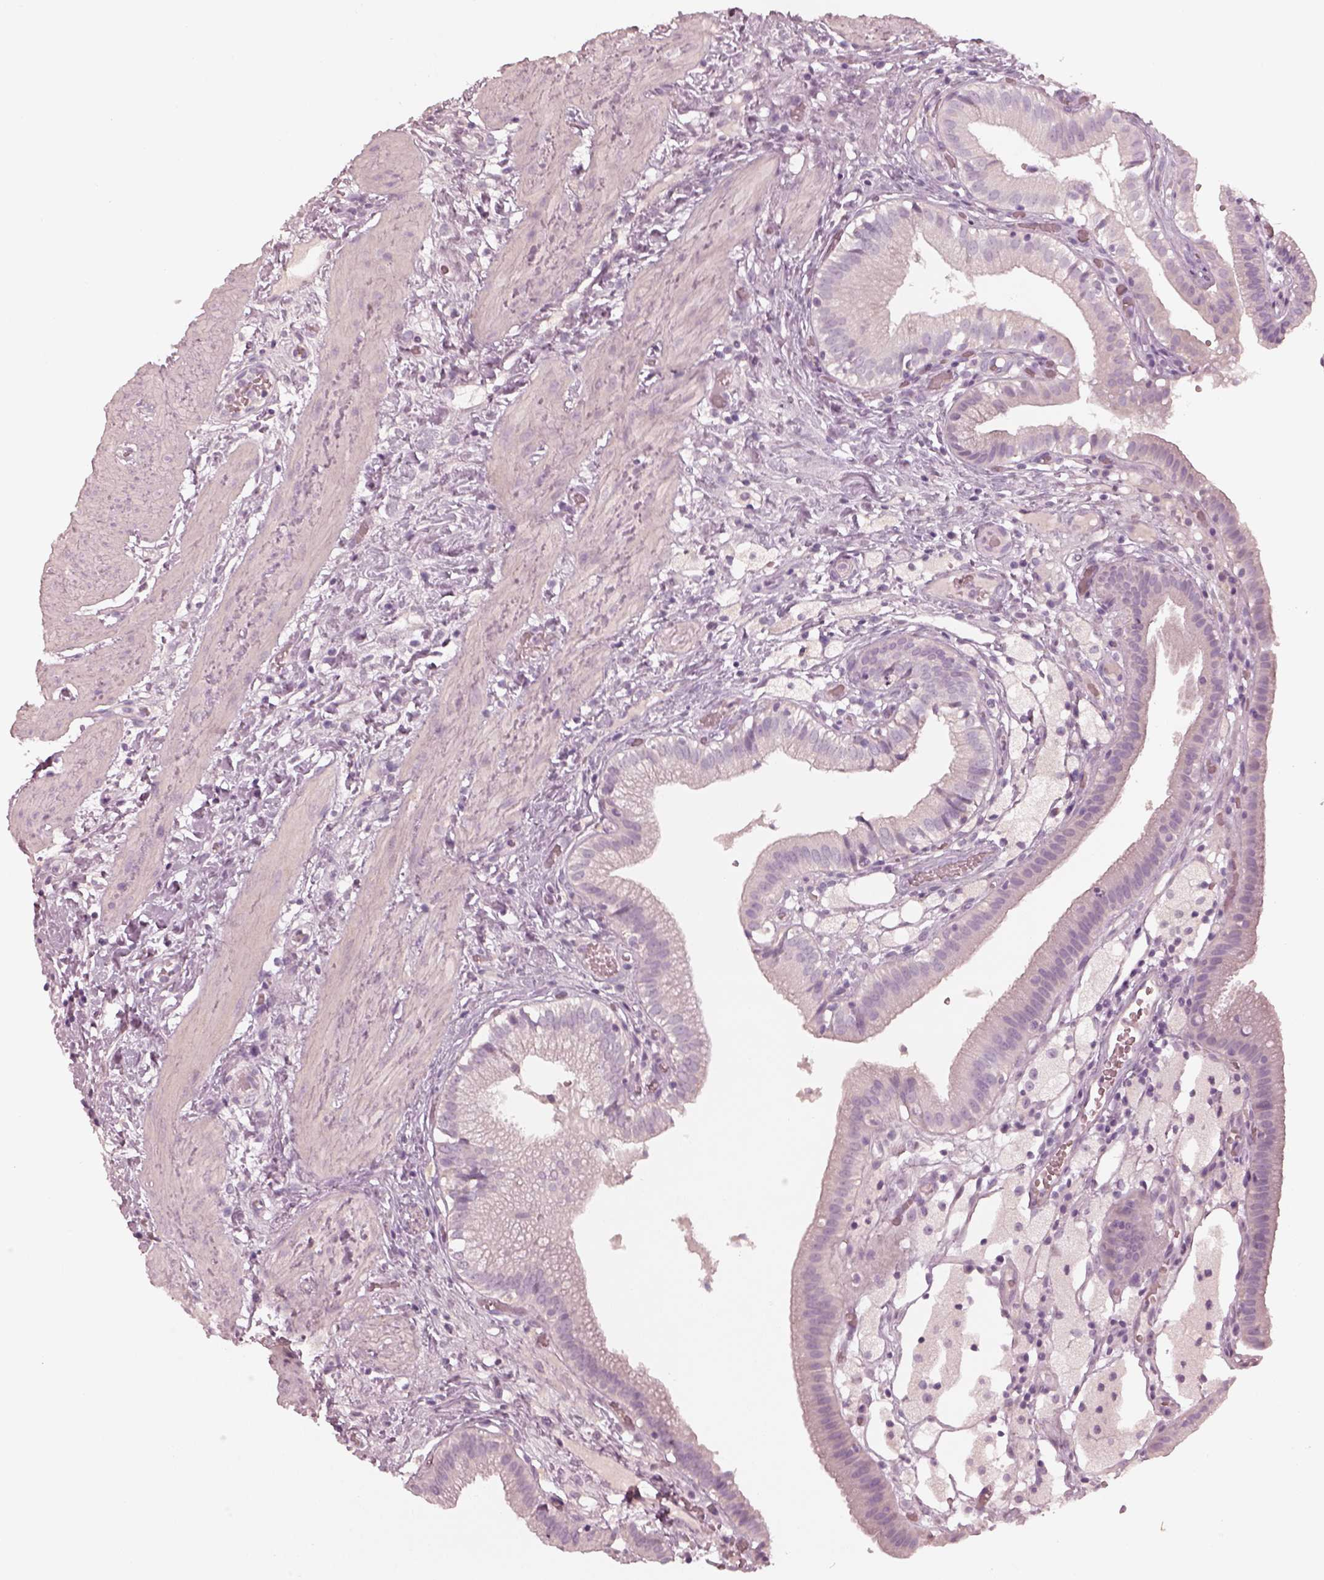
{"staining": {"intensity": "negative", "quantity": "none", "location": "none"}, "tissue": "gallbladder", "cell_type": "Glandular cells", "image_type": "normal", "snomed": [{"axis": "morphology", "description": "Normal tissue, NOS"}, {"axis": "topography", "description": "Gallbladder"}], "caption": "Immunohistochemistry micrograph of benign human gallbladder stained for a protein (brown), which reveals no expression in glandular cells.", "gene": "SPATA6L", "patient": {"sex": "female", "age": 24}}